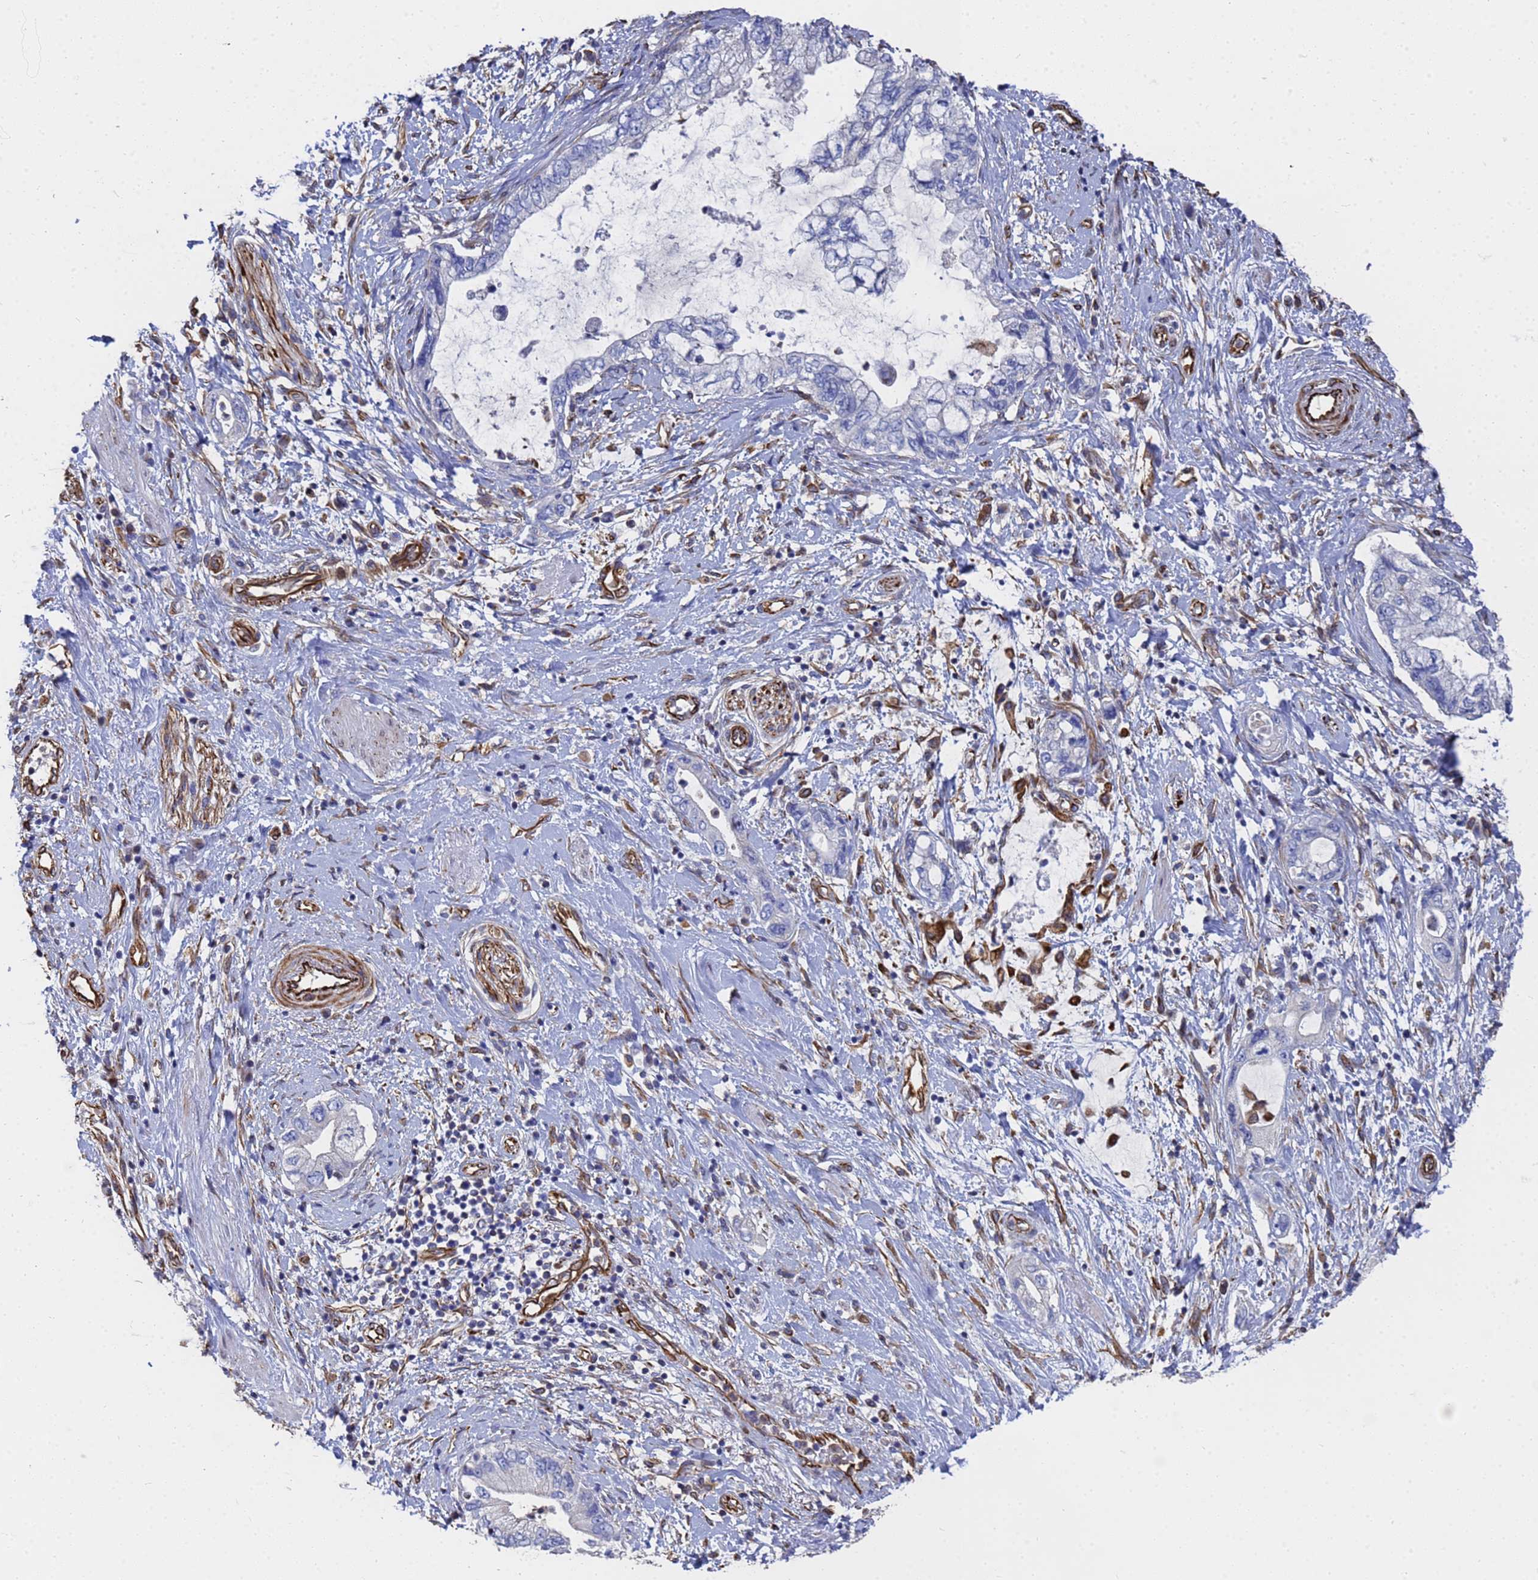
{"staining": {"intensity": "negative", "quantity": "none", "location": "none"}, "tissue": "pancreatic cancer", "cell_type": "Tumor cells", "image_type": "cancer", "snomed": [{"axis": "morphology", "description": "Adenocarcinoma, NOS"}, {"axis": "topography", "description": "Pancreas"}], "caption": "Adenocarcinoma (pancreatic) was stained to show a protein in brown. There is no significant positivity in tumor cells. (Brightfield microscopy of DAB (3,3'-diaminobenzidine) IHC at high magnification).", "gene": "SYT13", "patient": {"sex": "female", "age": 73}}